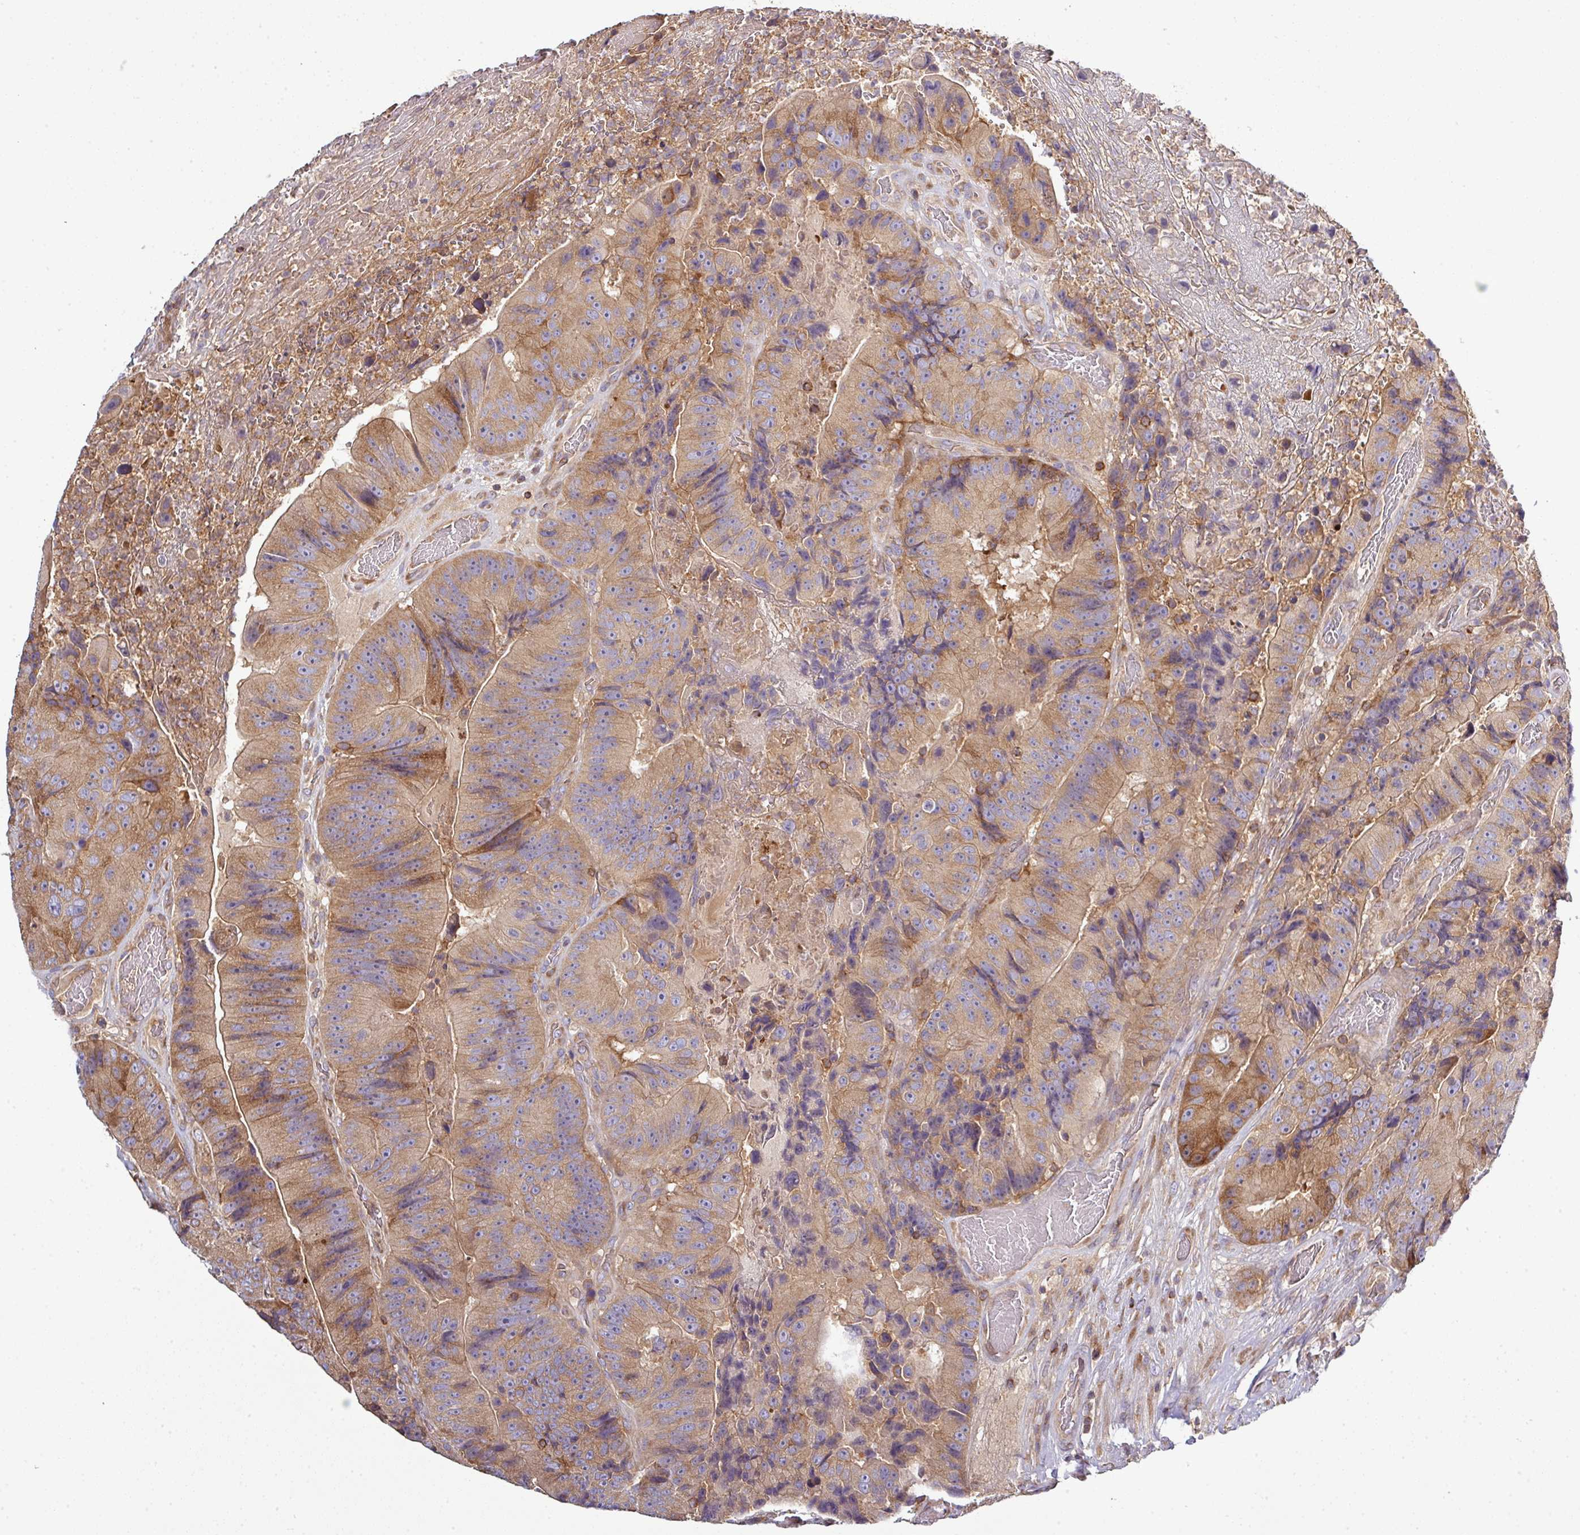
{"staining": {"intensity": "moderate", "quantity": ">75%", "location": "cytoplasmic/membranous"}, "tissue": "colorectal cancer", "cell_type": "Tumor cells", "image_type": "cancer", "snomed": [{"axis": "morphology", "description": "Adenocarcinoma, NOS"}, {"axis": "topography", "description": "Colon"}], "caption": "Immunohistochemical staining of human colorectal adenocarcinoma shows moderate cytoplasmic/membranous protein expression in about >75% of tumor cells.", "gene": "LRRC74B", "patient": {"sex": "female", "age": 86}}